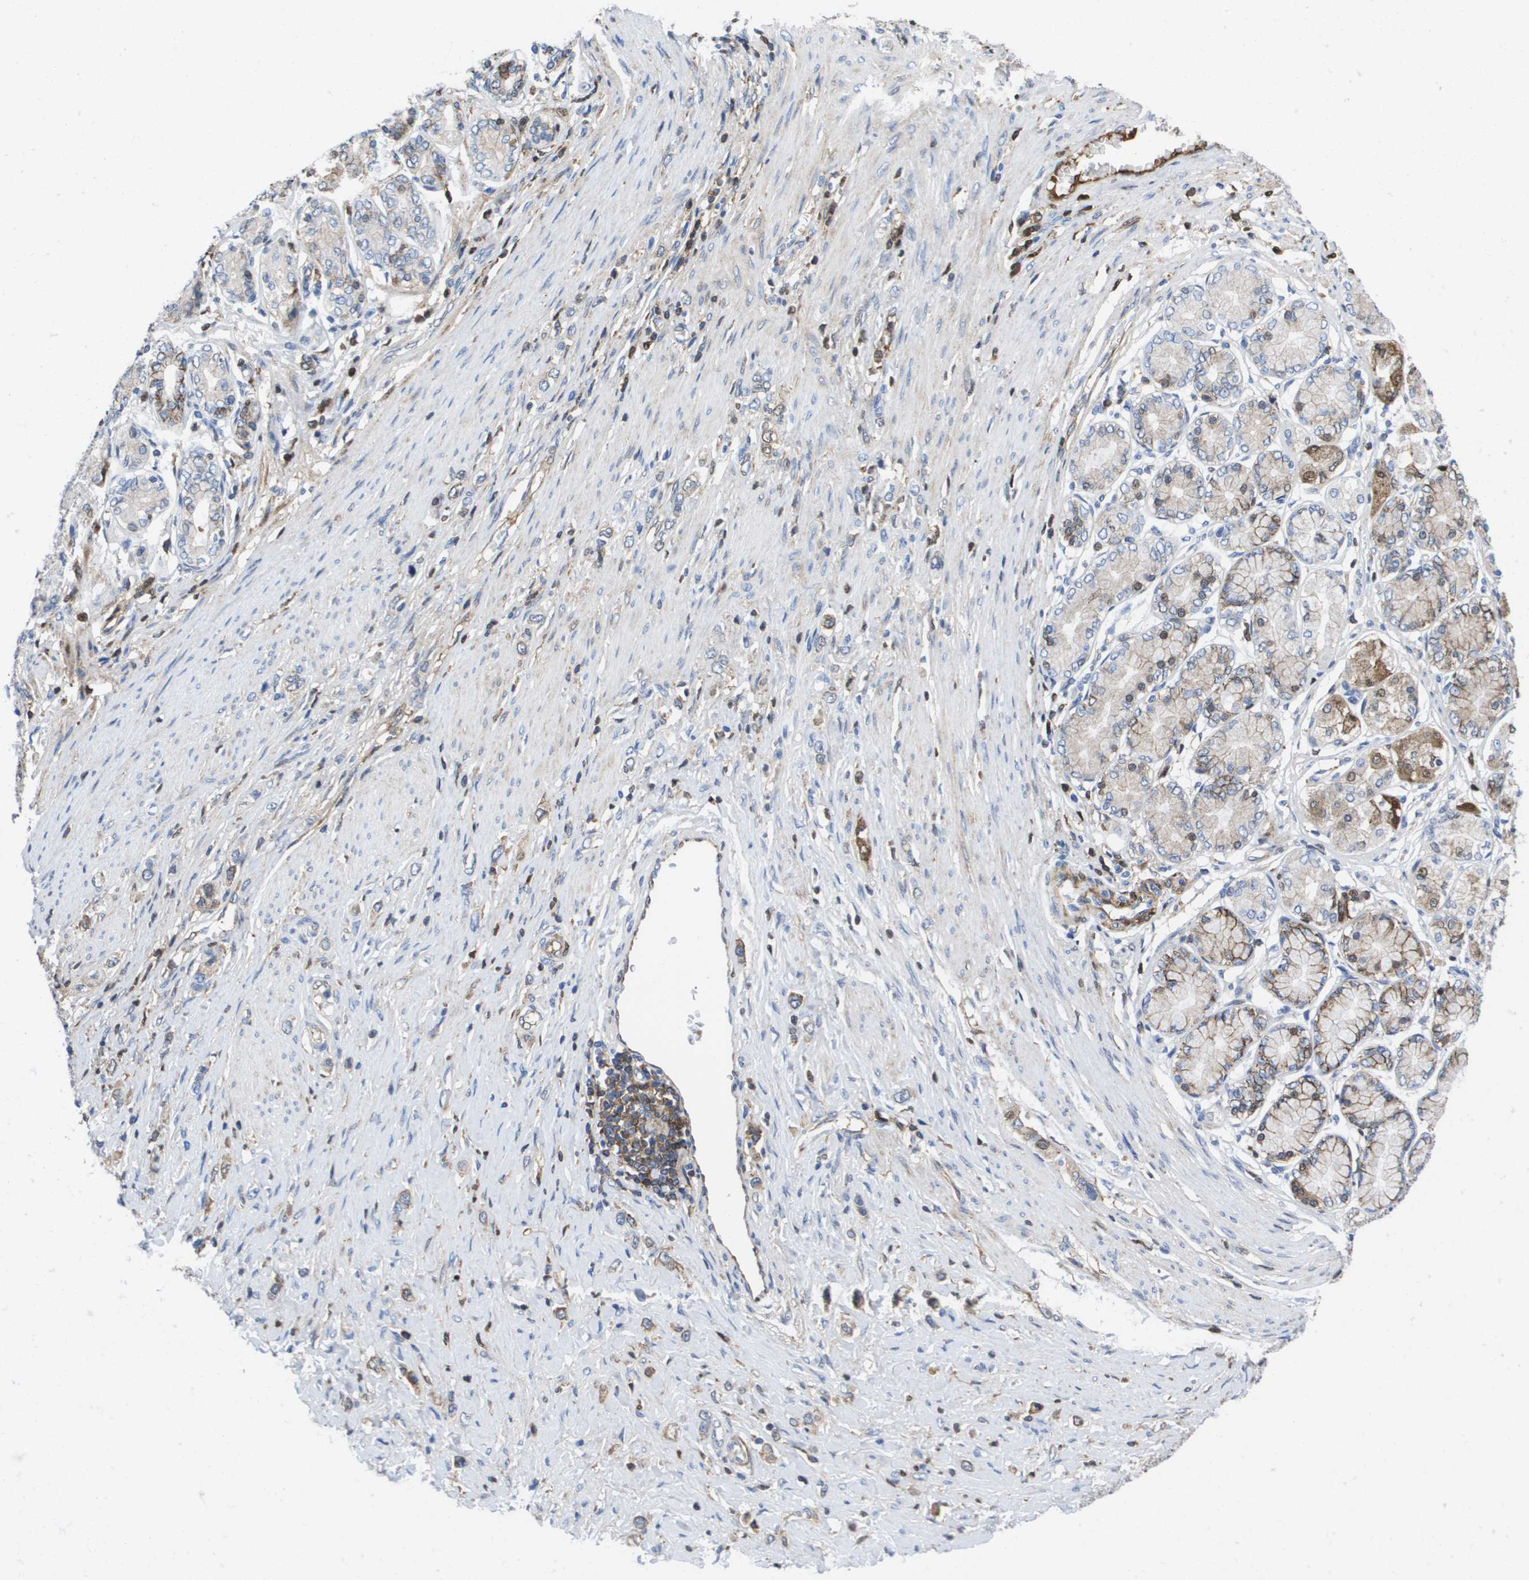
{"staining": {"intensity": "weak", "quantity": "<25%", "location": "cytoplasmic/membranous"}, "tissue": "stomach cancer", "cell_type": "Tumor cells", "image_type": "cancer", "snomed": [{"axis": "morphology", "description": "Normal tissue, NOS"}, {"axis": "morphology", "description": "Adenocarcinoma, NOS"}, {"axis": "topography", "description": "Stomach, upper"}, {"axis": "topography", "description": "Stomach"}], "caption": "This is an immunohistochemistry (IHC) histopathology image of stomach cancer (adenocarcinoma). There is no positivity in tumor cells.", "gene": "SERPINC1", "patient": {"sex": "female", "age": 65}}